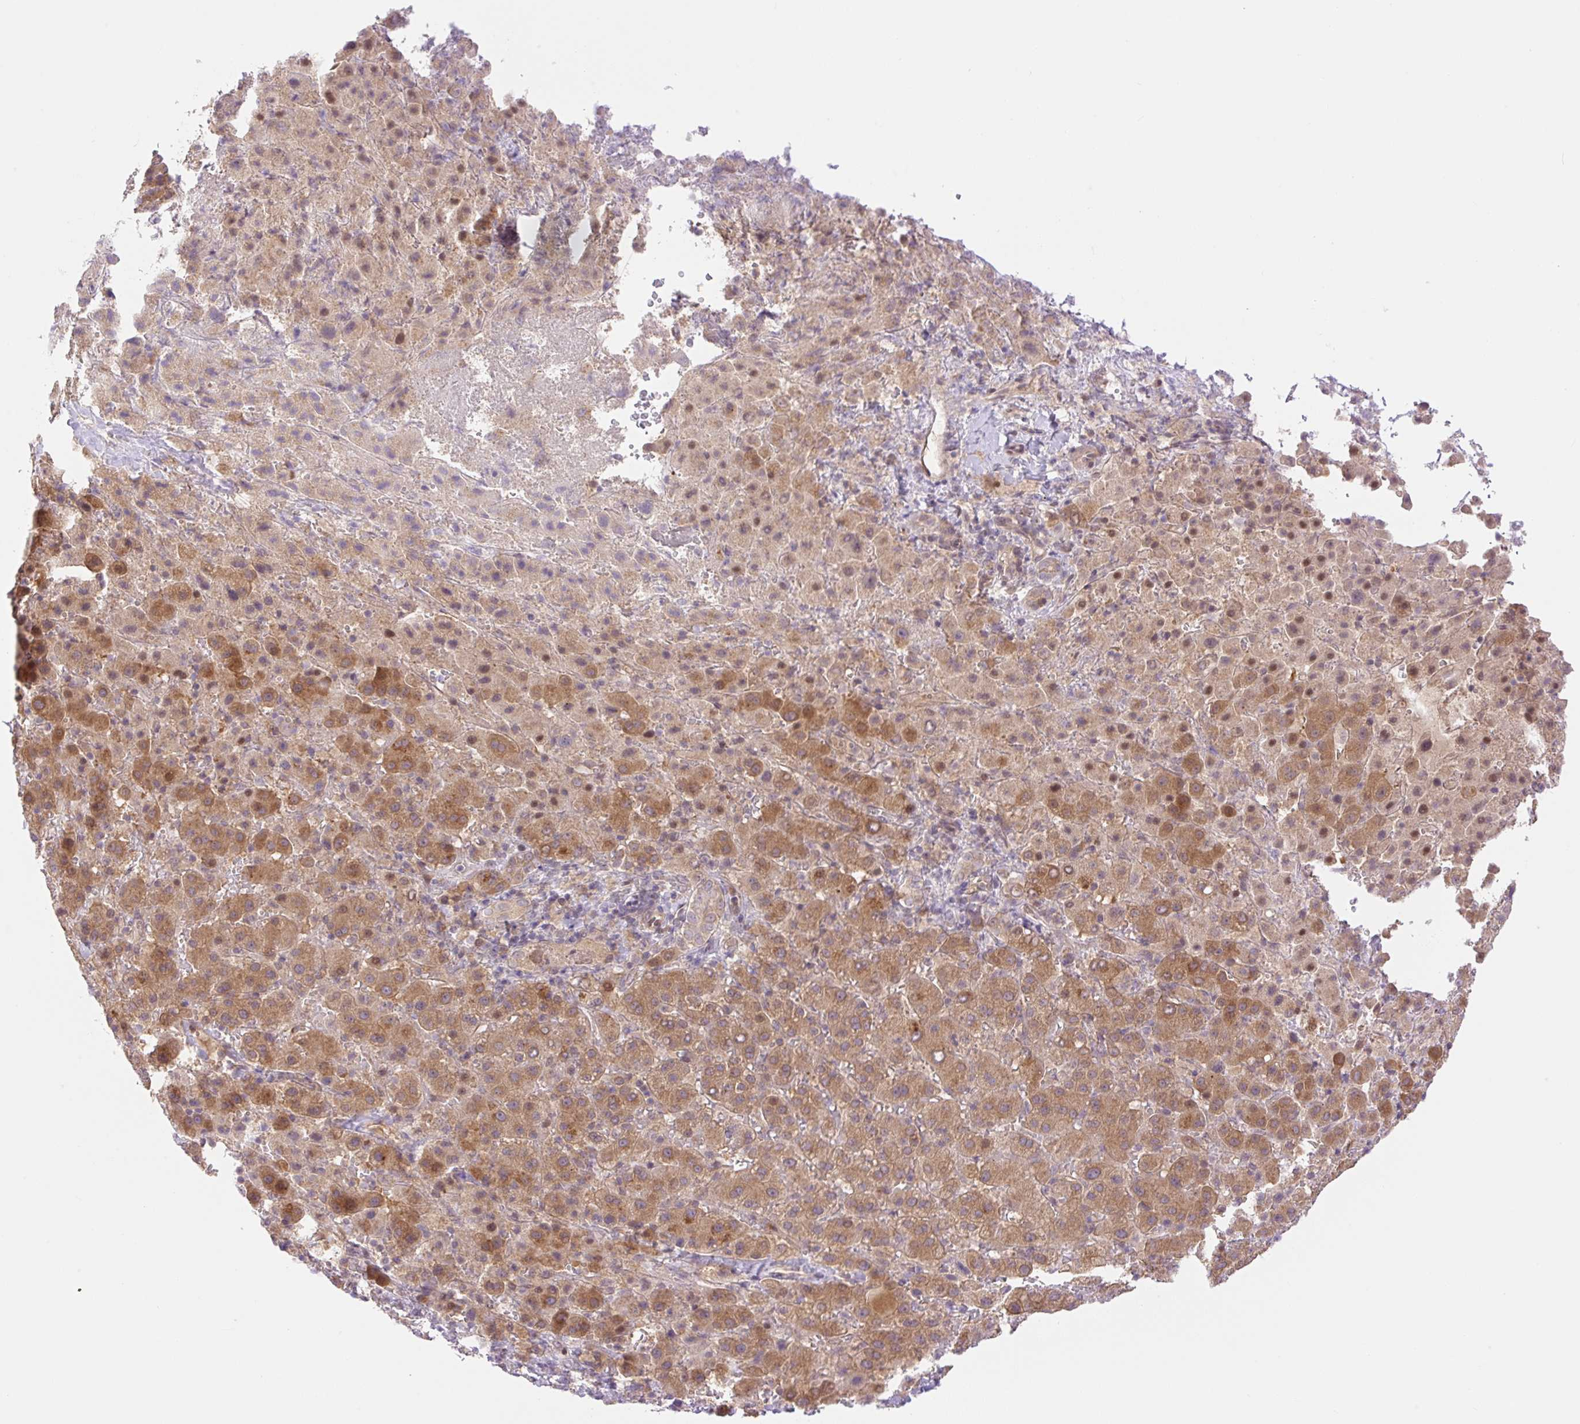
{"staining": {"intensity": "moderate", "quantity": ">75%", "location": "cytoplasmic/membranous,nuclear"}, "tissue": "liver cancer", "cell_type": "Tumor cells", "image_type": "cancer", "snomed": [{"axis": "morphology", "description": "Carcinoma, Hepatocellular, NOS"}, {"axis": "topography", "description": "Liver"}], "caption": "A high-resolution histopathology image shows IHC staining of liver cancer, which shows moderate cytoplasmic/membranous and nuclear staining in about >75% of tumor cells.", "gene": "VPS25", "patient": {"sex": "female", "age": 58}}